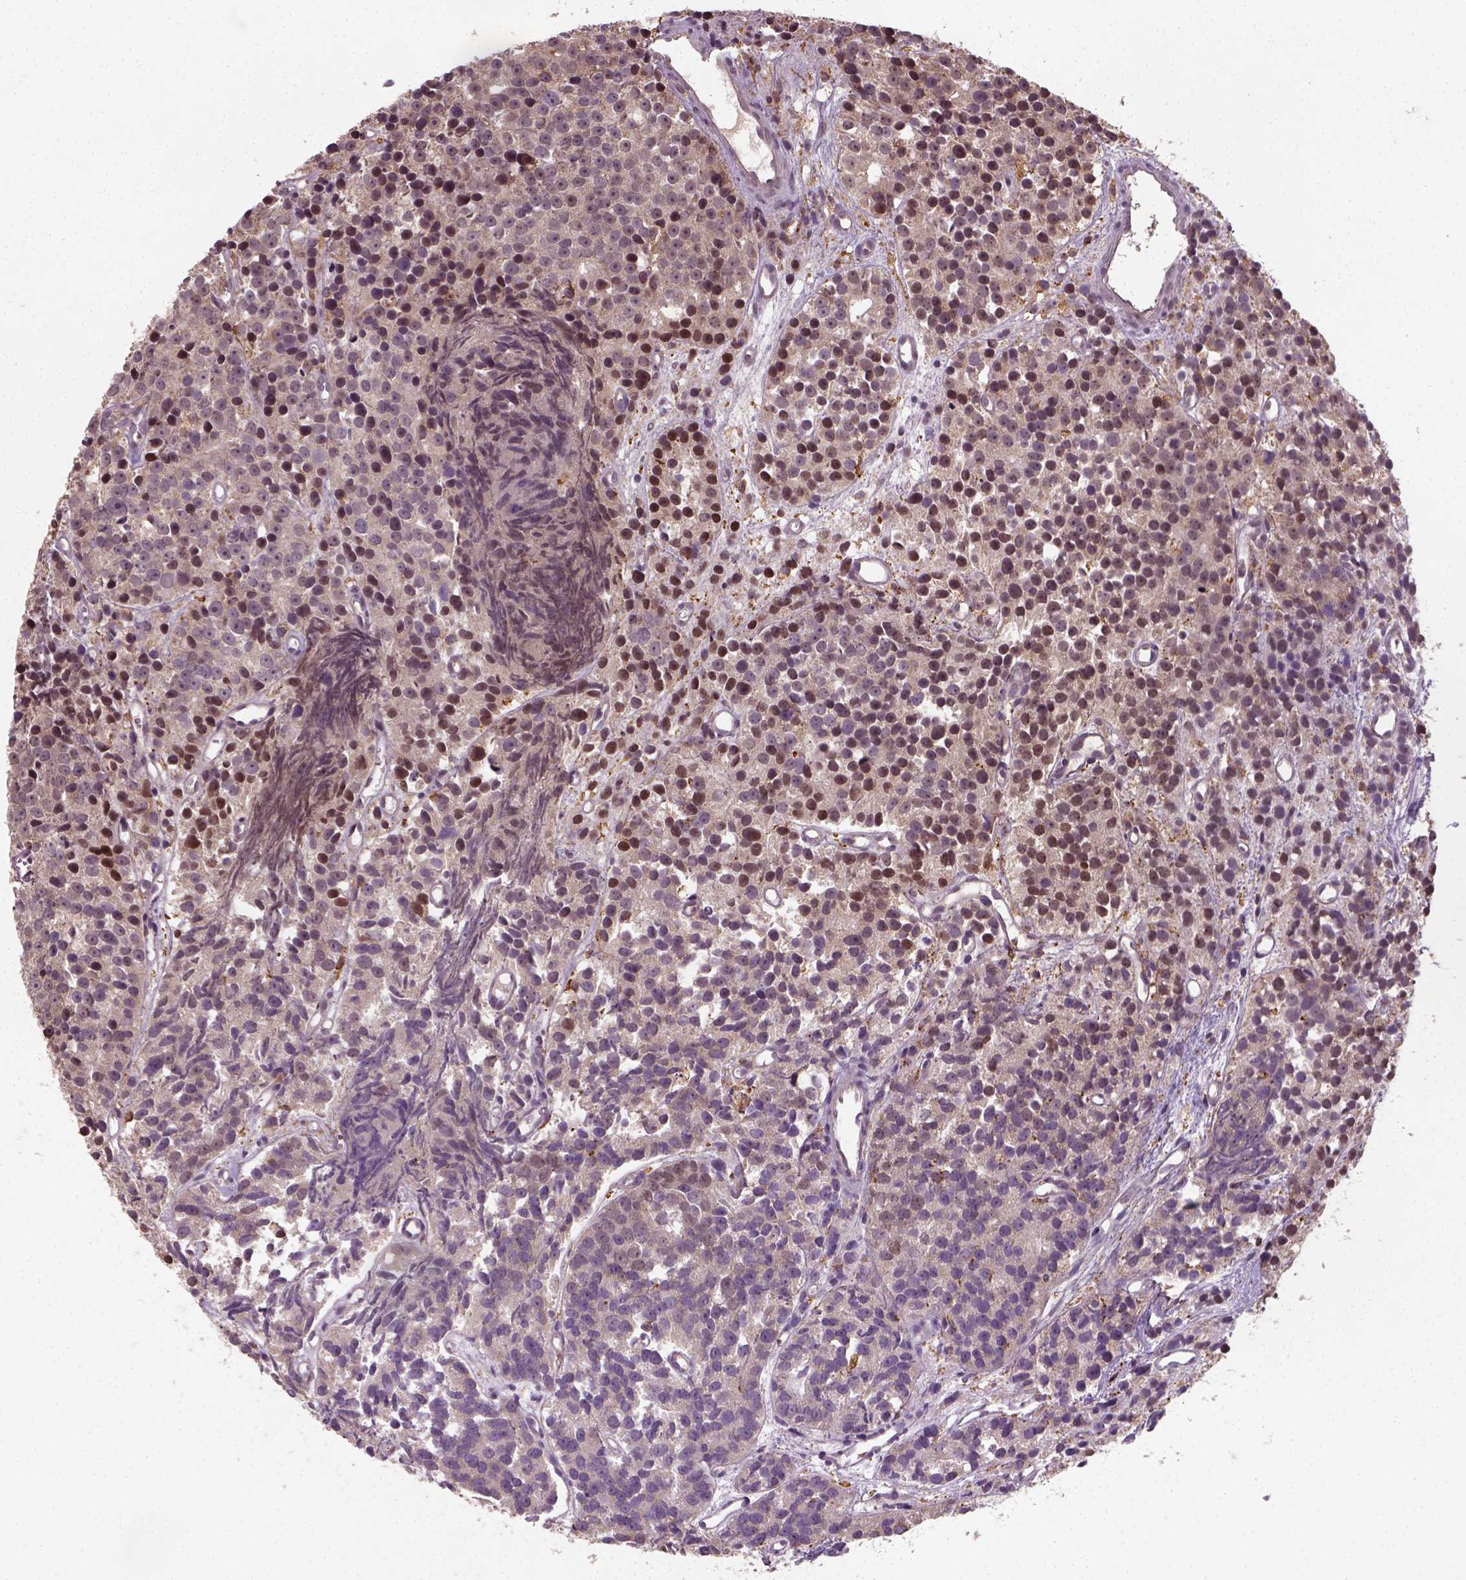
{"staining": {"intensity": "moderate", "quantity": "25%-75%", "location": "cytoplasmic/membranous,nuclear"}, "tissue": "prostate cancer", "cell_type": "Tumor cells", "image_type": "cancer", "snomed": [{"axis": "morphology", "description": "Adenocarcinoma, High grade"}, {"axis": "topography", "description": "Prostate"}], "caption": "Human prostate cancer stained with a protein marker exhibits moderate staining in tumor cells.", "gene": "CAMKK1", "patient": {"sex": "male", "age": 77}}